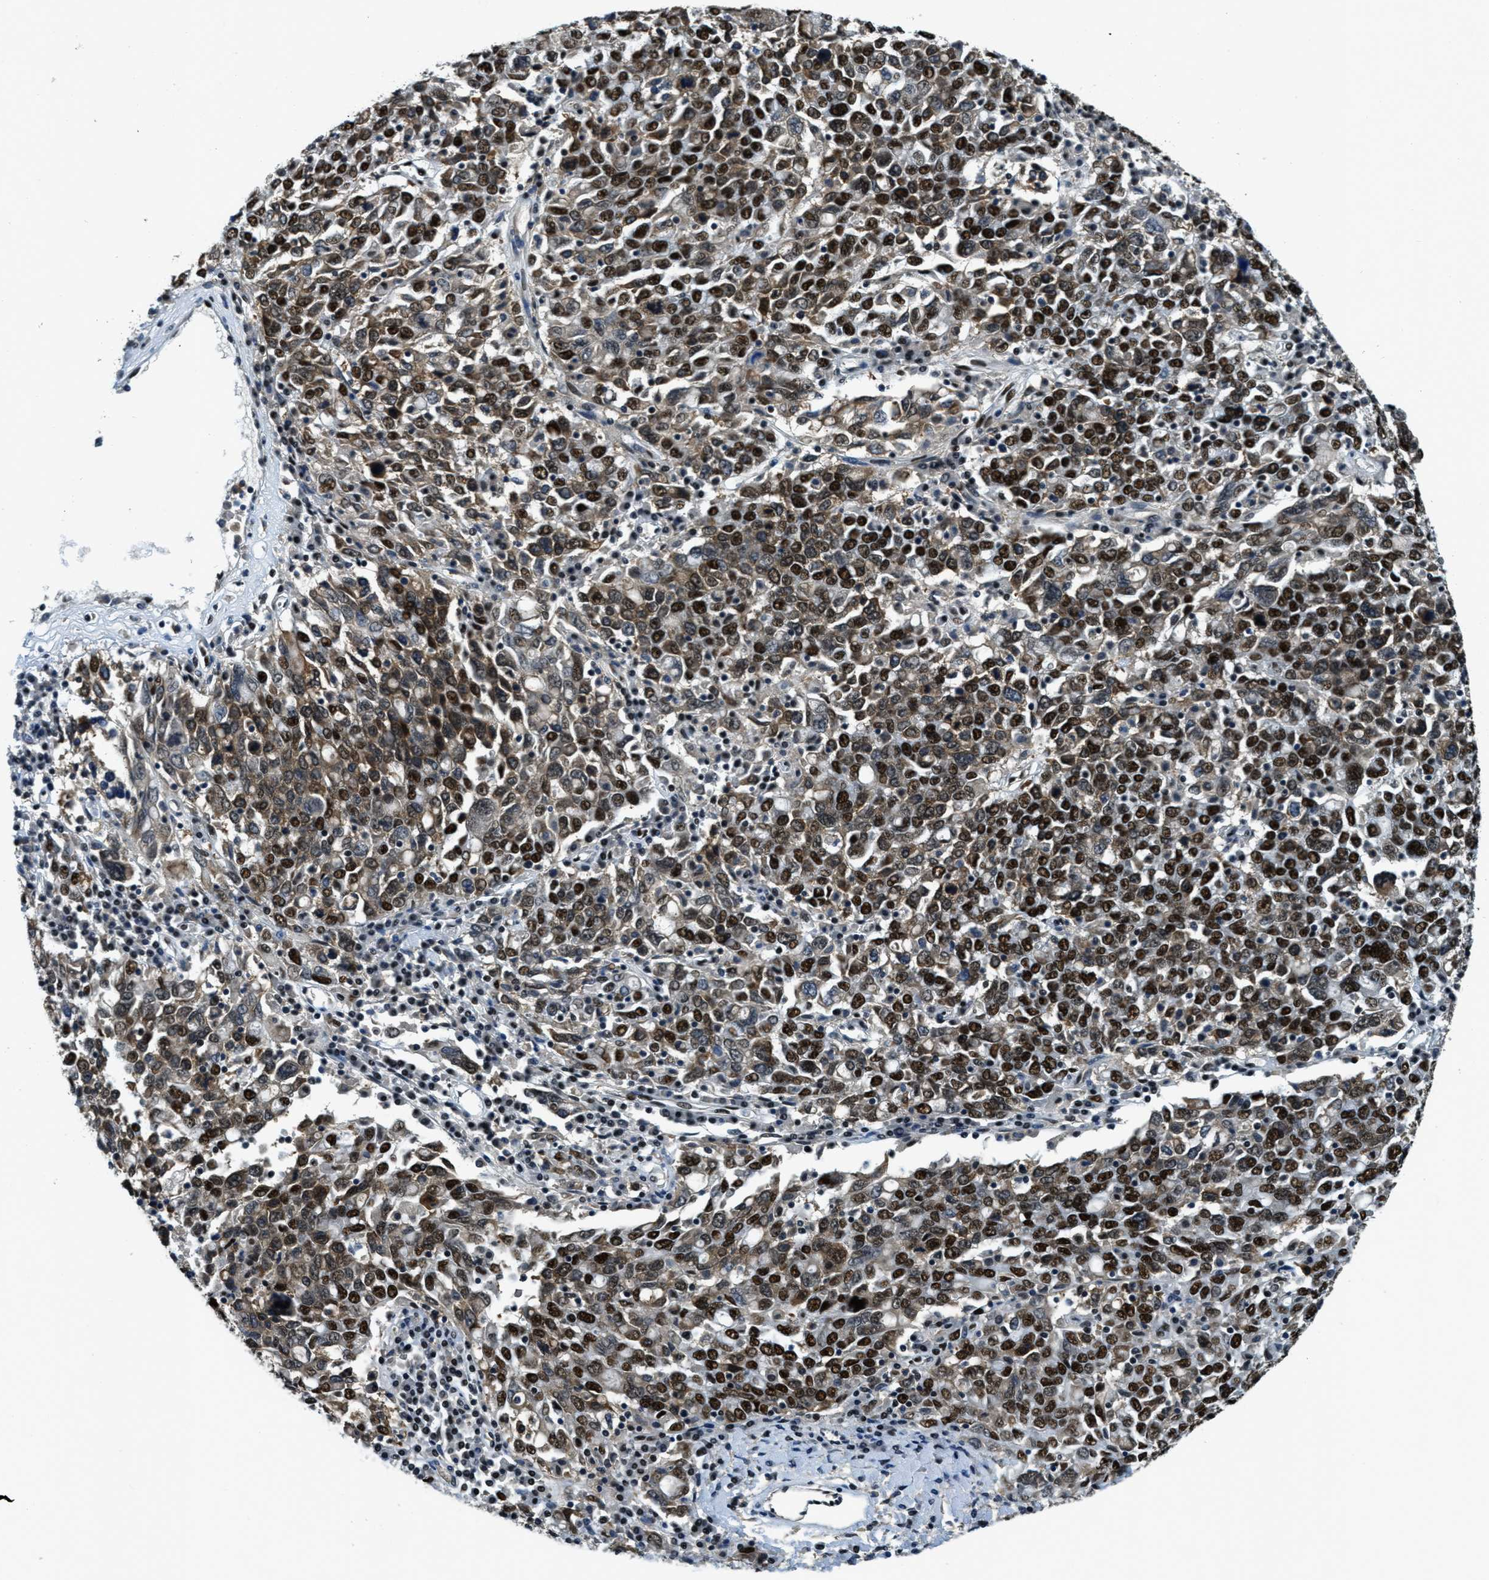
{"staining": {"intensity": "strong", "quantity": ">75%", "location": "nuclear"}, "tissue": "ovarian cancer", "cell_type": "Tumor cells", "image_type": "cancer", "snomed": [{"axis": "morphology", "description": "Carcinoma, endometroid"}, {"axis": "topography", "description": "Ovary"}], "caption": "High-power microscopy captured an IHC micrograph of ovarian cancer (endometroid carcinoma), revealing strong nuclear positivity in approximately >75% of tumor cells.", "gene": "SSB", "patient": {"sex": "female", "age": 62}}